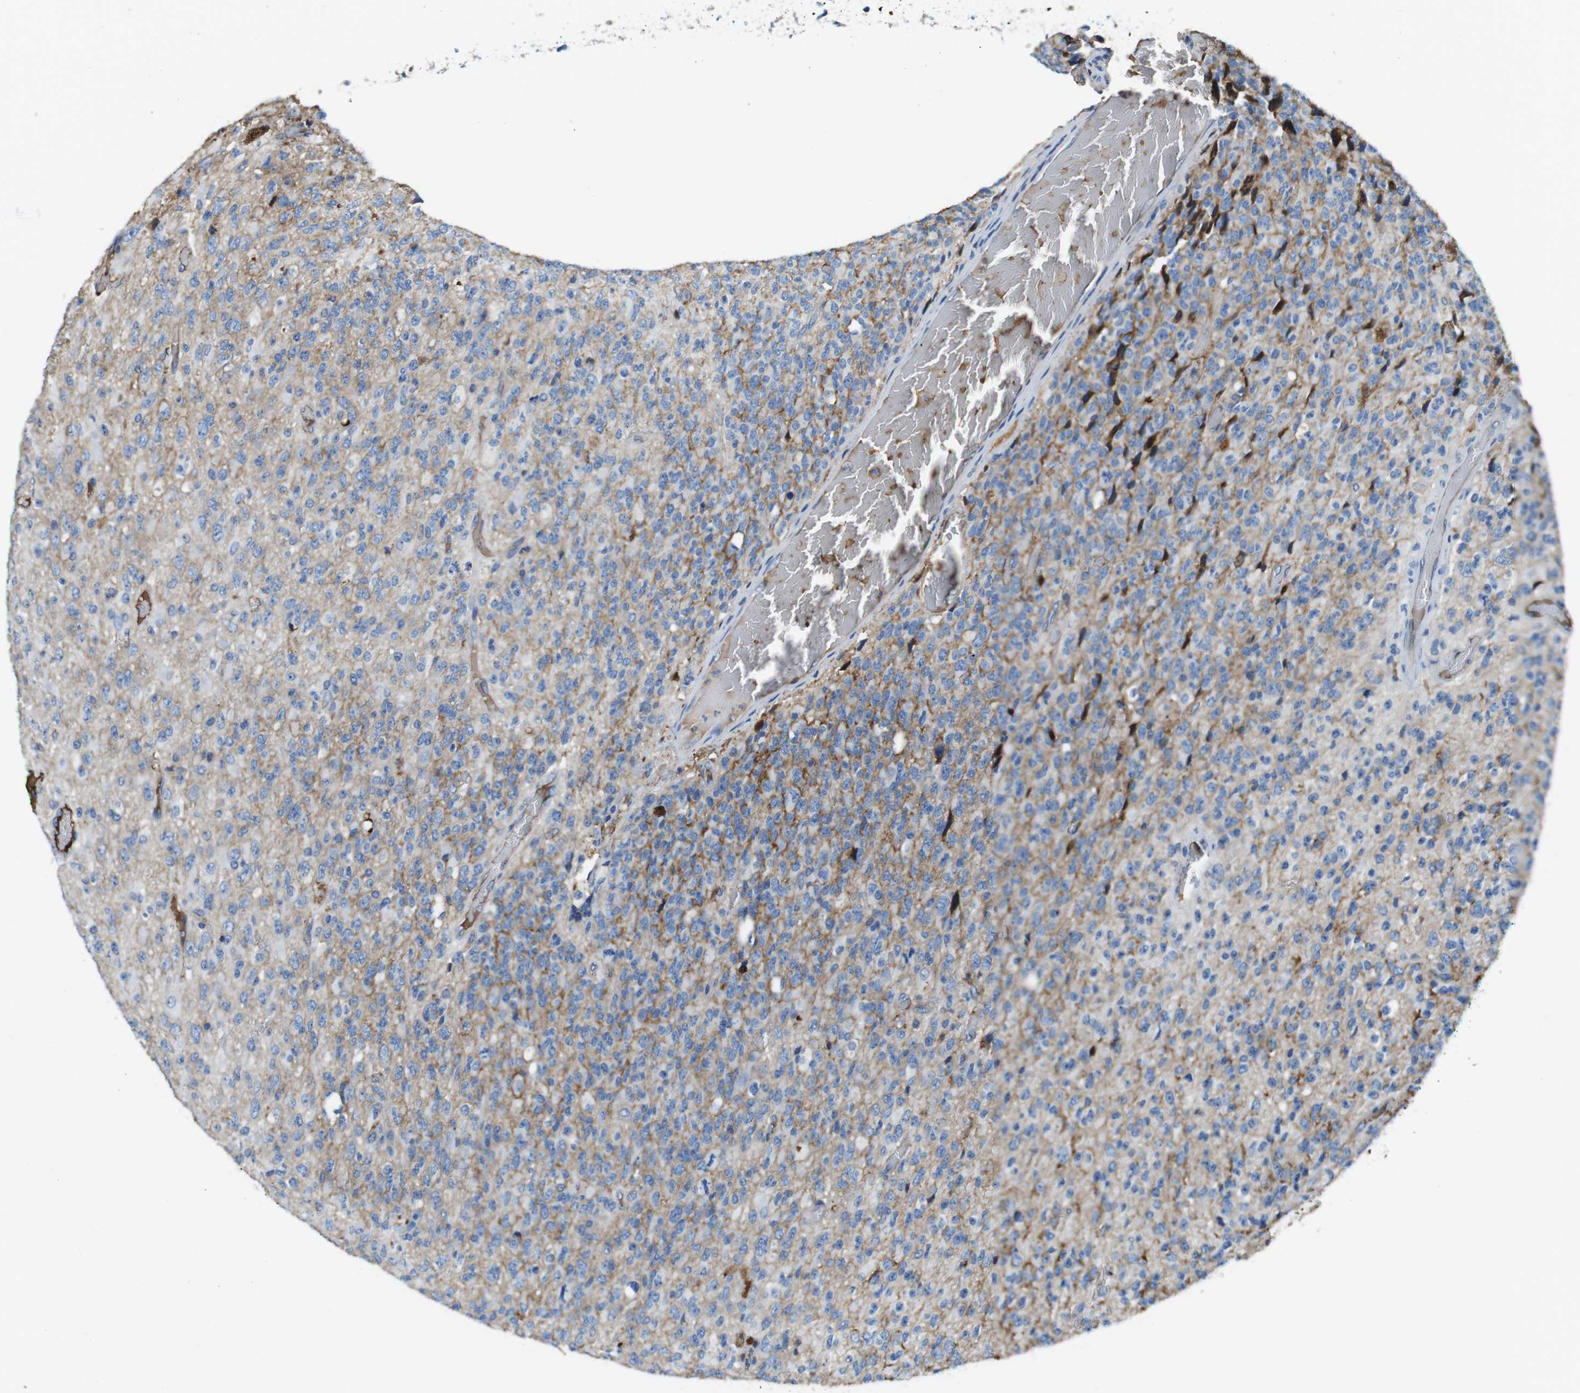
{"staining": {"intensity": "negative", "quantity": "none", "location": "none"}, "tissue": "glioma", "cell_type": "Tumor cells", "image_type": "cancer", "snomed": [{"axis": "morphology", "description": "Glioma, malignant, High grade"}, {"axis": "topography", "description": "pancreas cauda"}], "caption": "High magnification brightfield microscopy of glioma stained with DAB (brown) and counterstained with hematoxylin (blue): tumor cells show no significant positivity.", "gene": "TMPRSS15", "patient": {"sex": "male", "age": 60}}